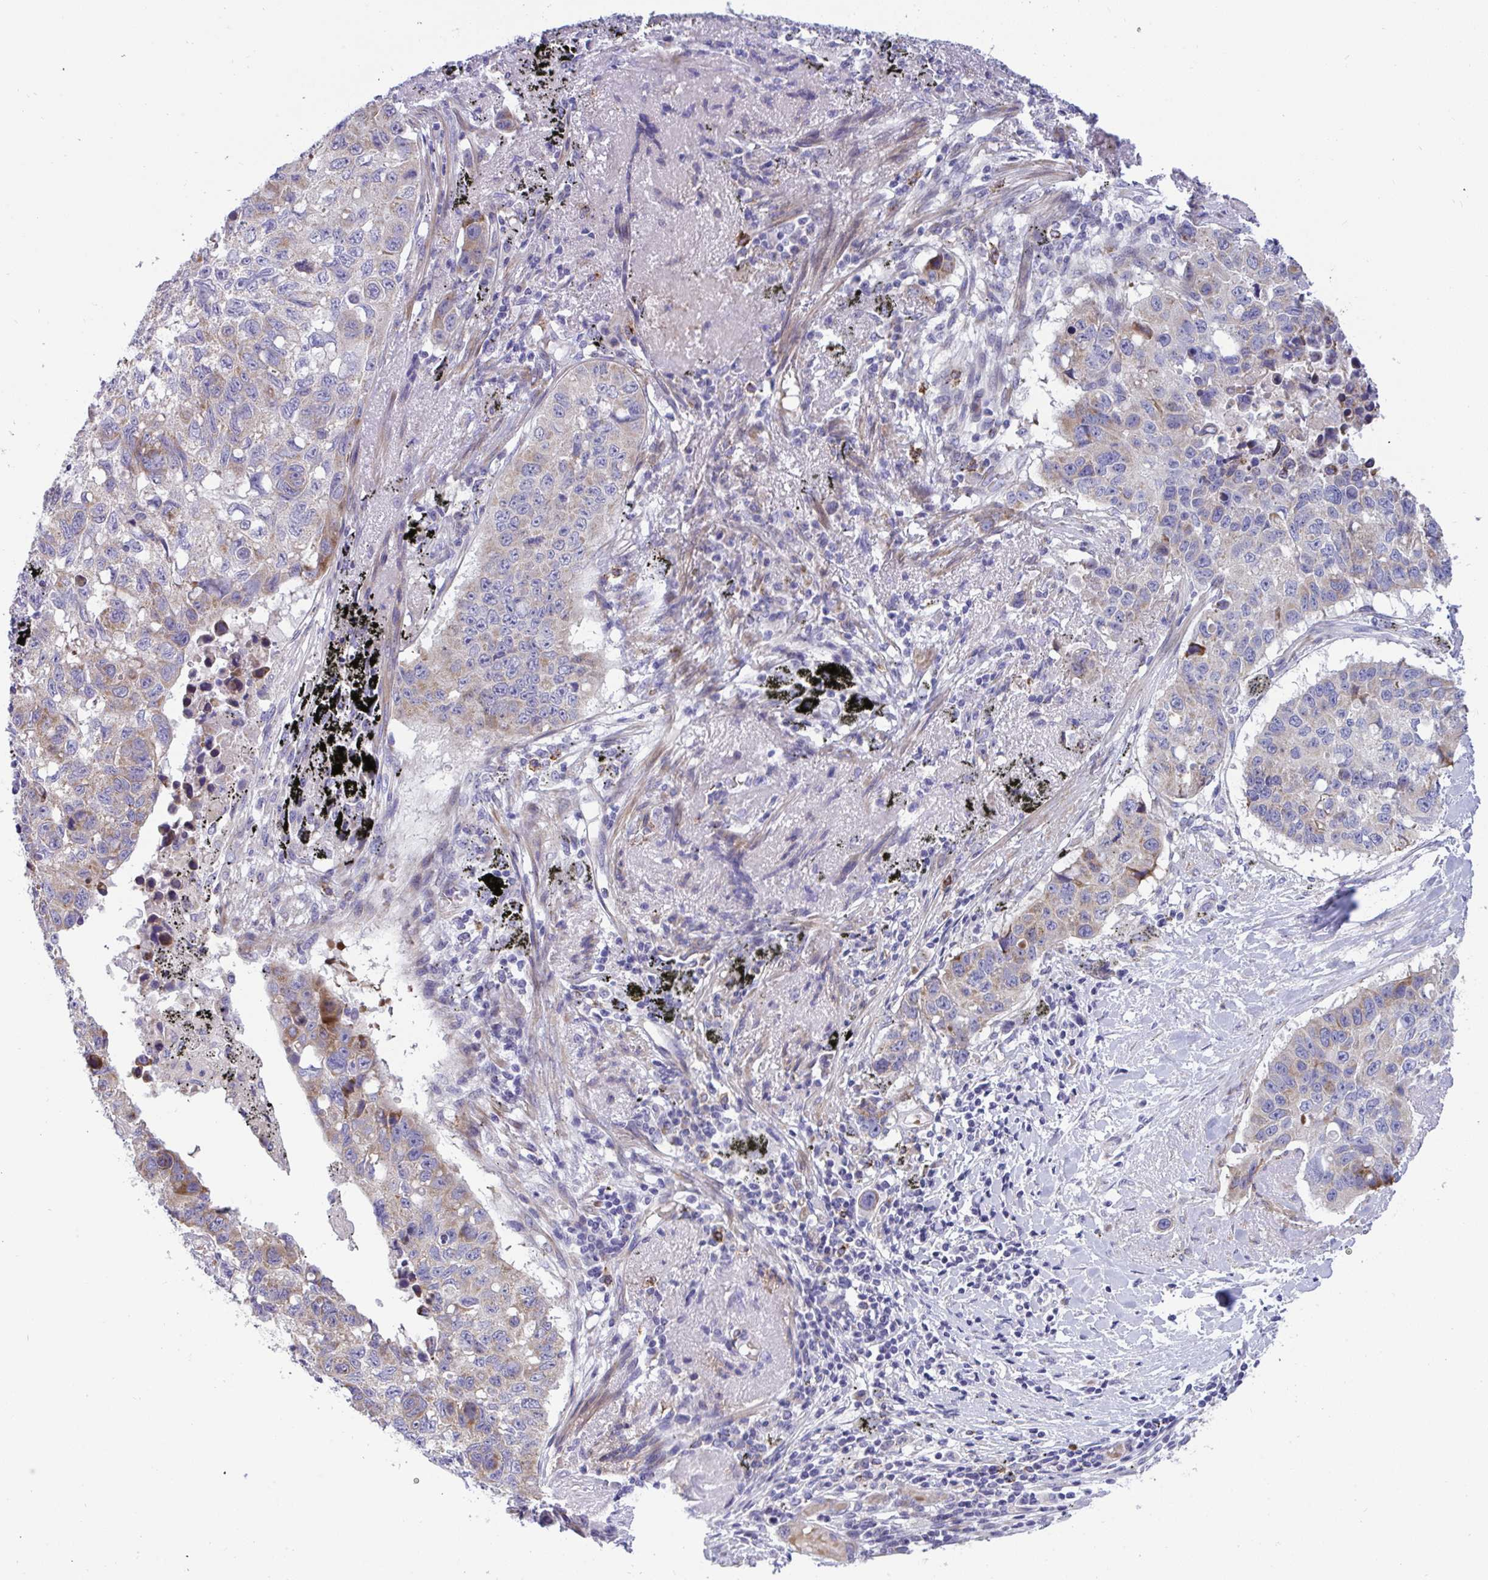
{"staining": {"intensity": "moderate", "quantity": "<25%", "location": "cytoplasmic/membranous"}, "tissue": "lung cancer", "cell_type": "Tumor cells", "image_type": "cancer", "snomed": [{"axis": "morphology", "description": "Squamous cell carcinoma, NOS"}, {"axis": "topography", "description": "Lung"}], "caption": "Protein expression analysis of human lung squamous cell carcinoma reveals moderate cytoplasmic/membranous positivity in approximately <25% of tumor cells.", "gene": "NTN1", "patient": {"sex": "male", "age": 60}}